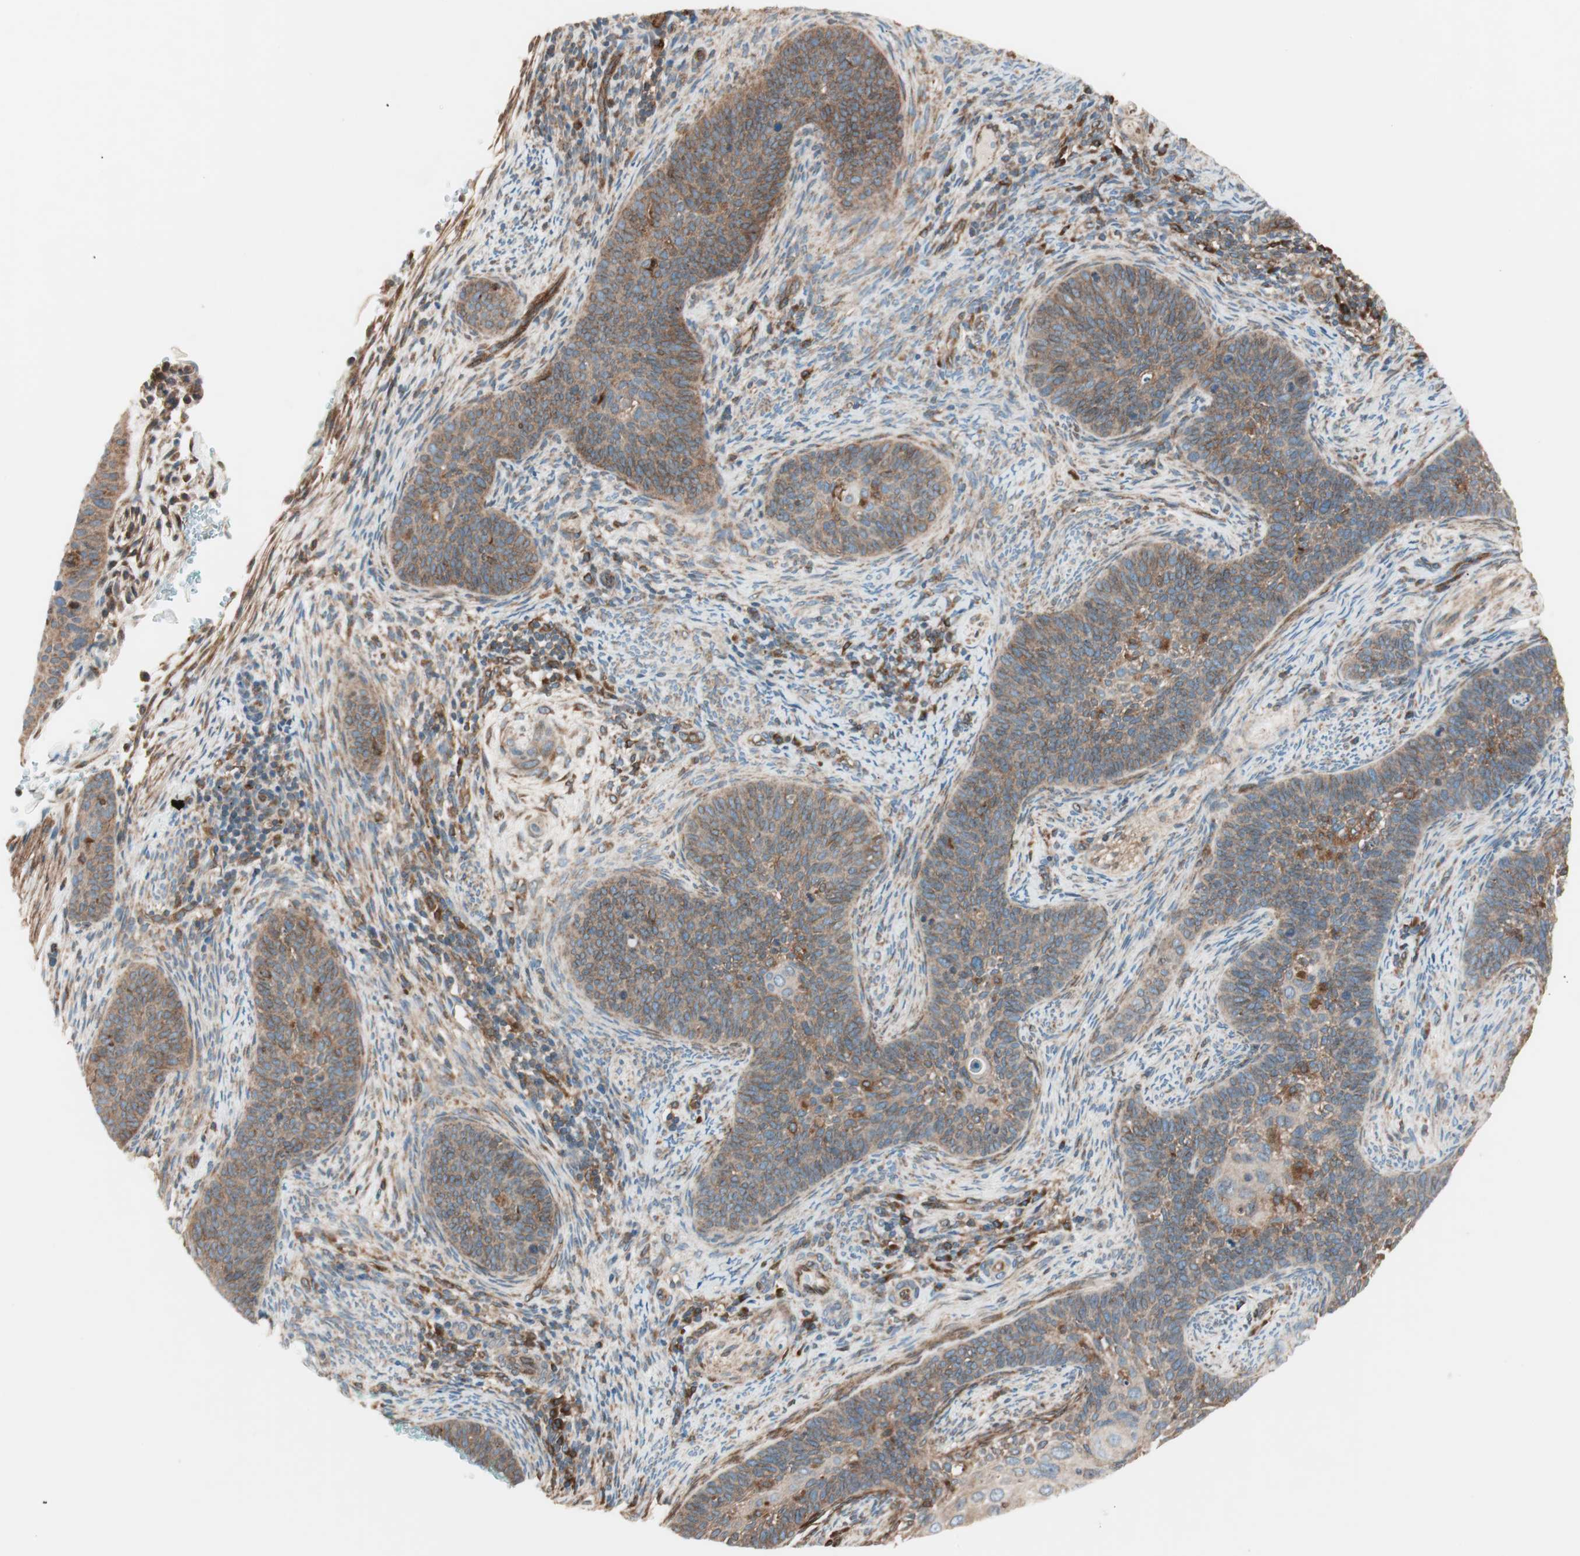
{"staining": {"intensity": "moderate", "quantity": ">75%", "location": "cytoplasmic/membranous"}, "tissue": "cervical cancer", "cell_type": "Tumor cells", "image_type": "cancer", "snomed": [{"axis": "morphology", "description": "Squamous cell carcinoma, NOS"}, {"axis": "topography", "description": "Cervix"}], "caption": "The photomicrograph exhibits immunohistochemical staining of cervical squamous cell carcinoma. There is moderate cytoplasmic/membranous expression is seen in approximately >75% of tumor cells.", "gene": "RAB5A", "patient": {"sex": "female", "age": 33}}